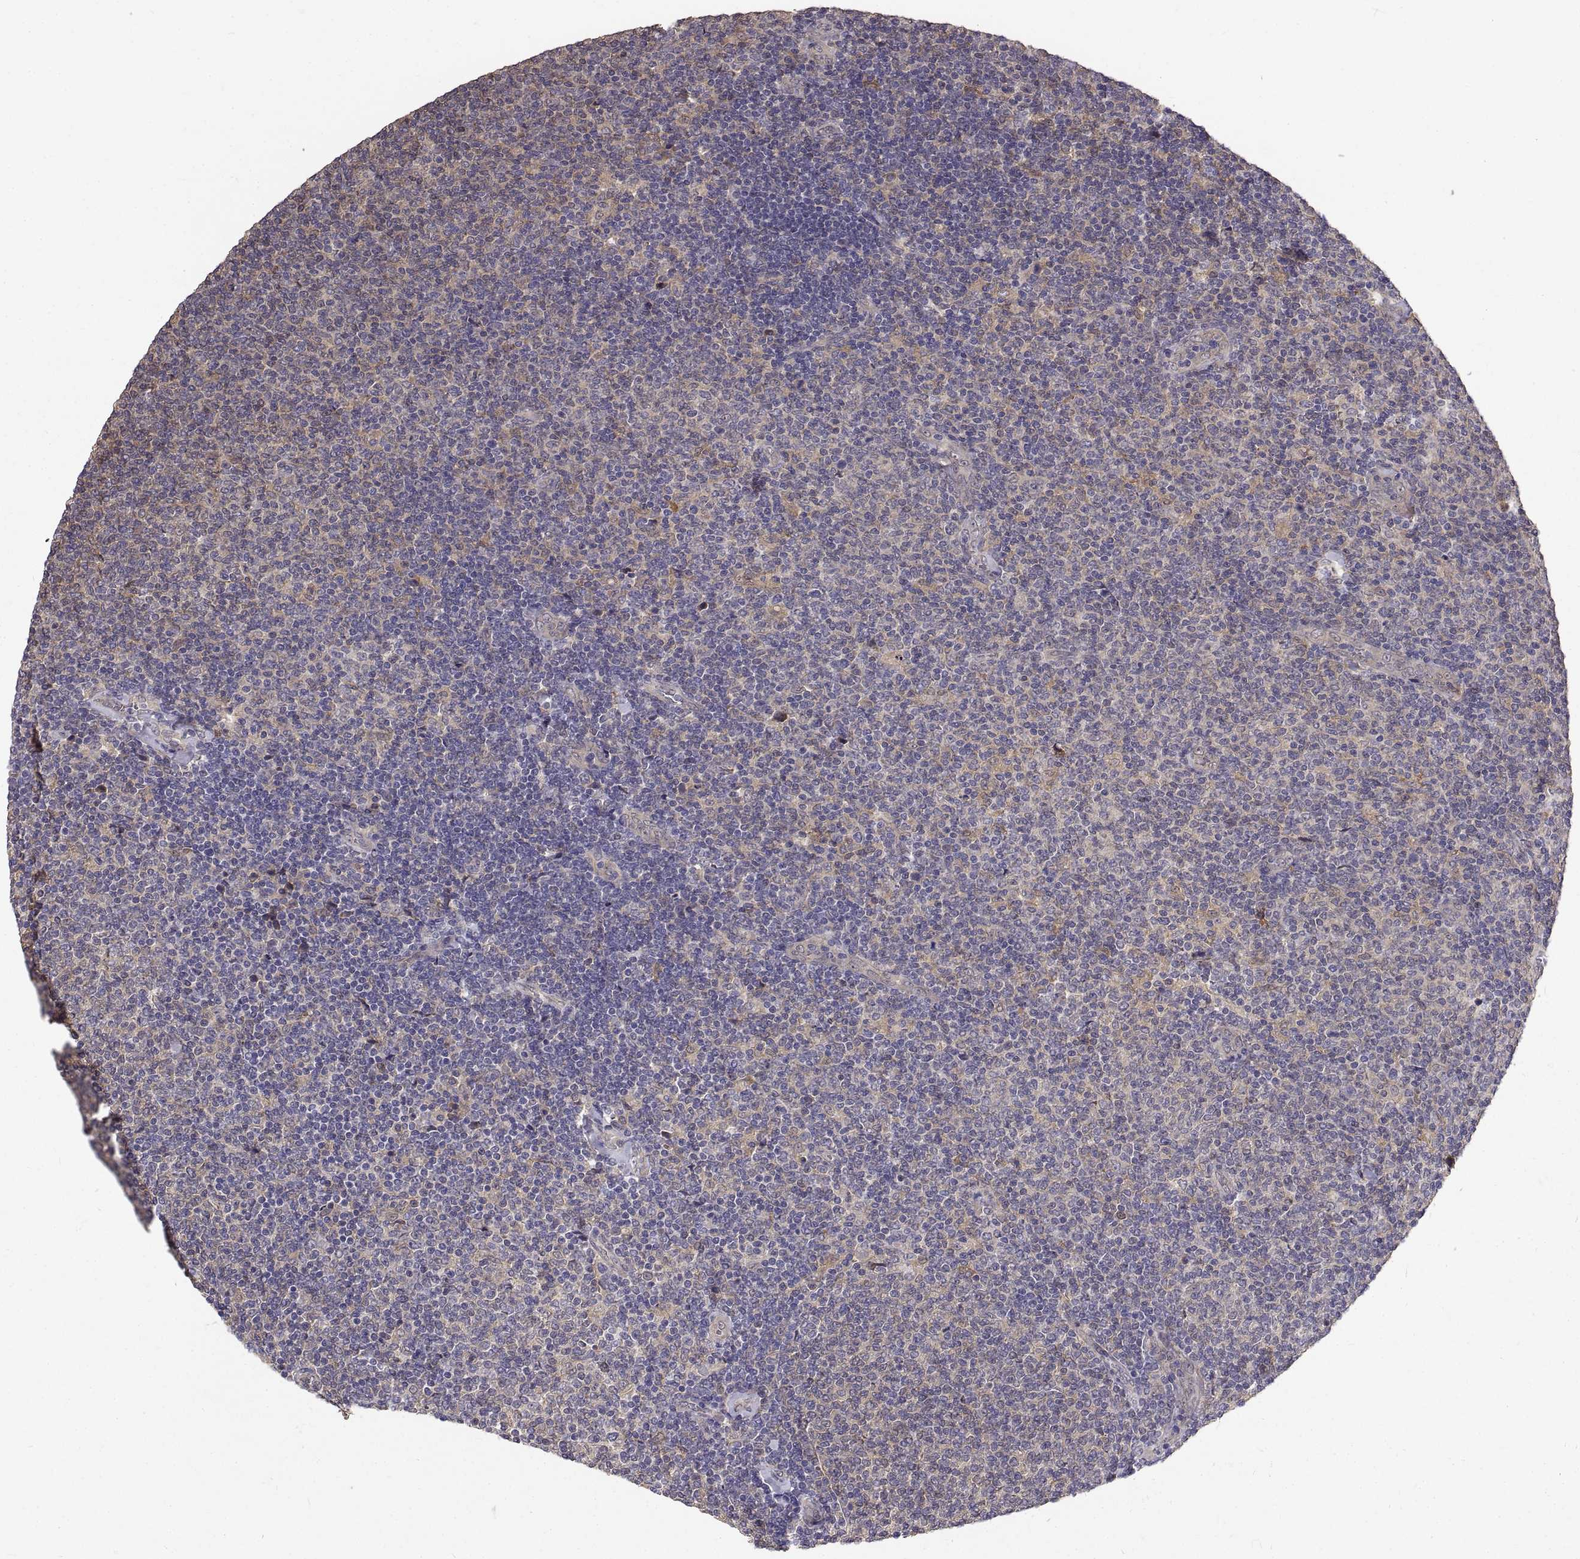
{"staining": {"intensity": "negative", "quantity": "none", "location": "none"}, "tissue": "lymphoma", "cell_type": "Tumor cells", "image_type": "cancer", "snomed": [{"axis": "morphology", "description": "Malignant lymphoma, non-Hodgkin's type, Low grade"}, {"axis": "topography", "description": "Lymph node"}], "caption": "The IHC histopathology image has no significant expression in tumor cells of lymphoma tissue.", "gene": "PEA15", "patient": {"sex": "male", "age": 52}}